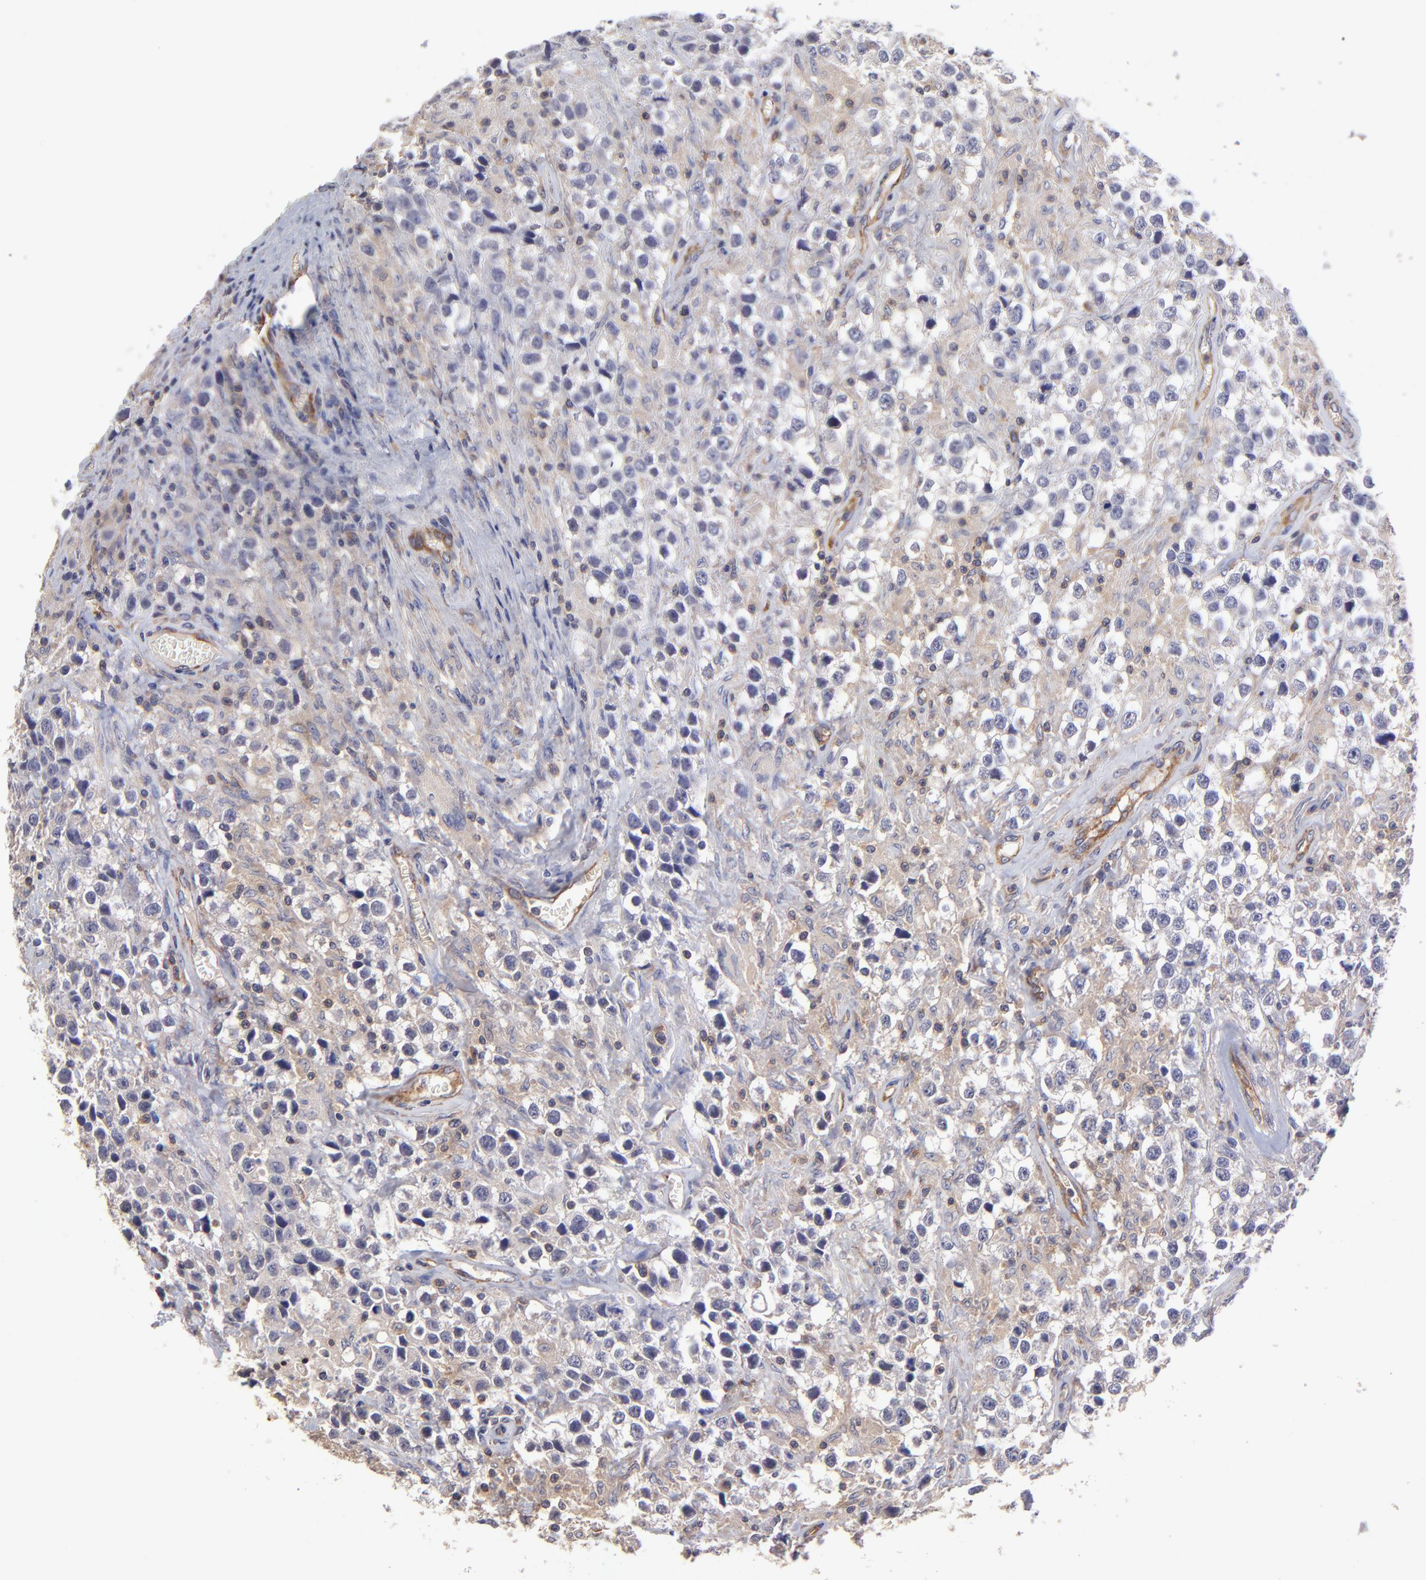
{"staining": {"intensity": "negative", "quantity": "none", "location": "none"}, "tissue": "testis cancer", "cell_type": "Tumor cells", "image_type": "cancer", "snomed": [{"axis": "morphology", "description": "Seminoma, NOS"}, {"axis": "topography", "description": "Testis"}], "caption": "IHC photomicrograph of testis cancer (seminoma) stained for a protein (brown), which demonstrates no positivity in tumor cells.", "gene": "ASB7", "patient": {"sex": "male", "age": 43}}